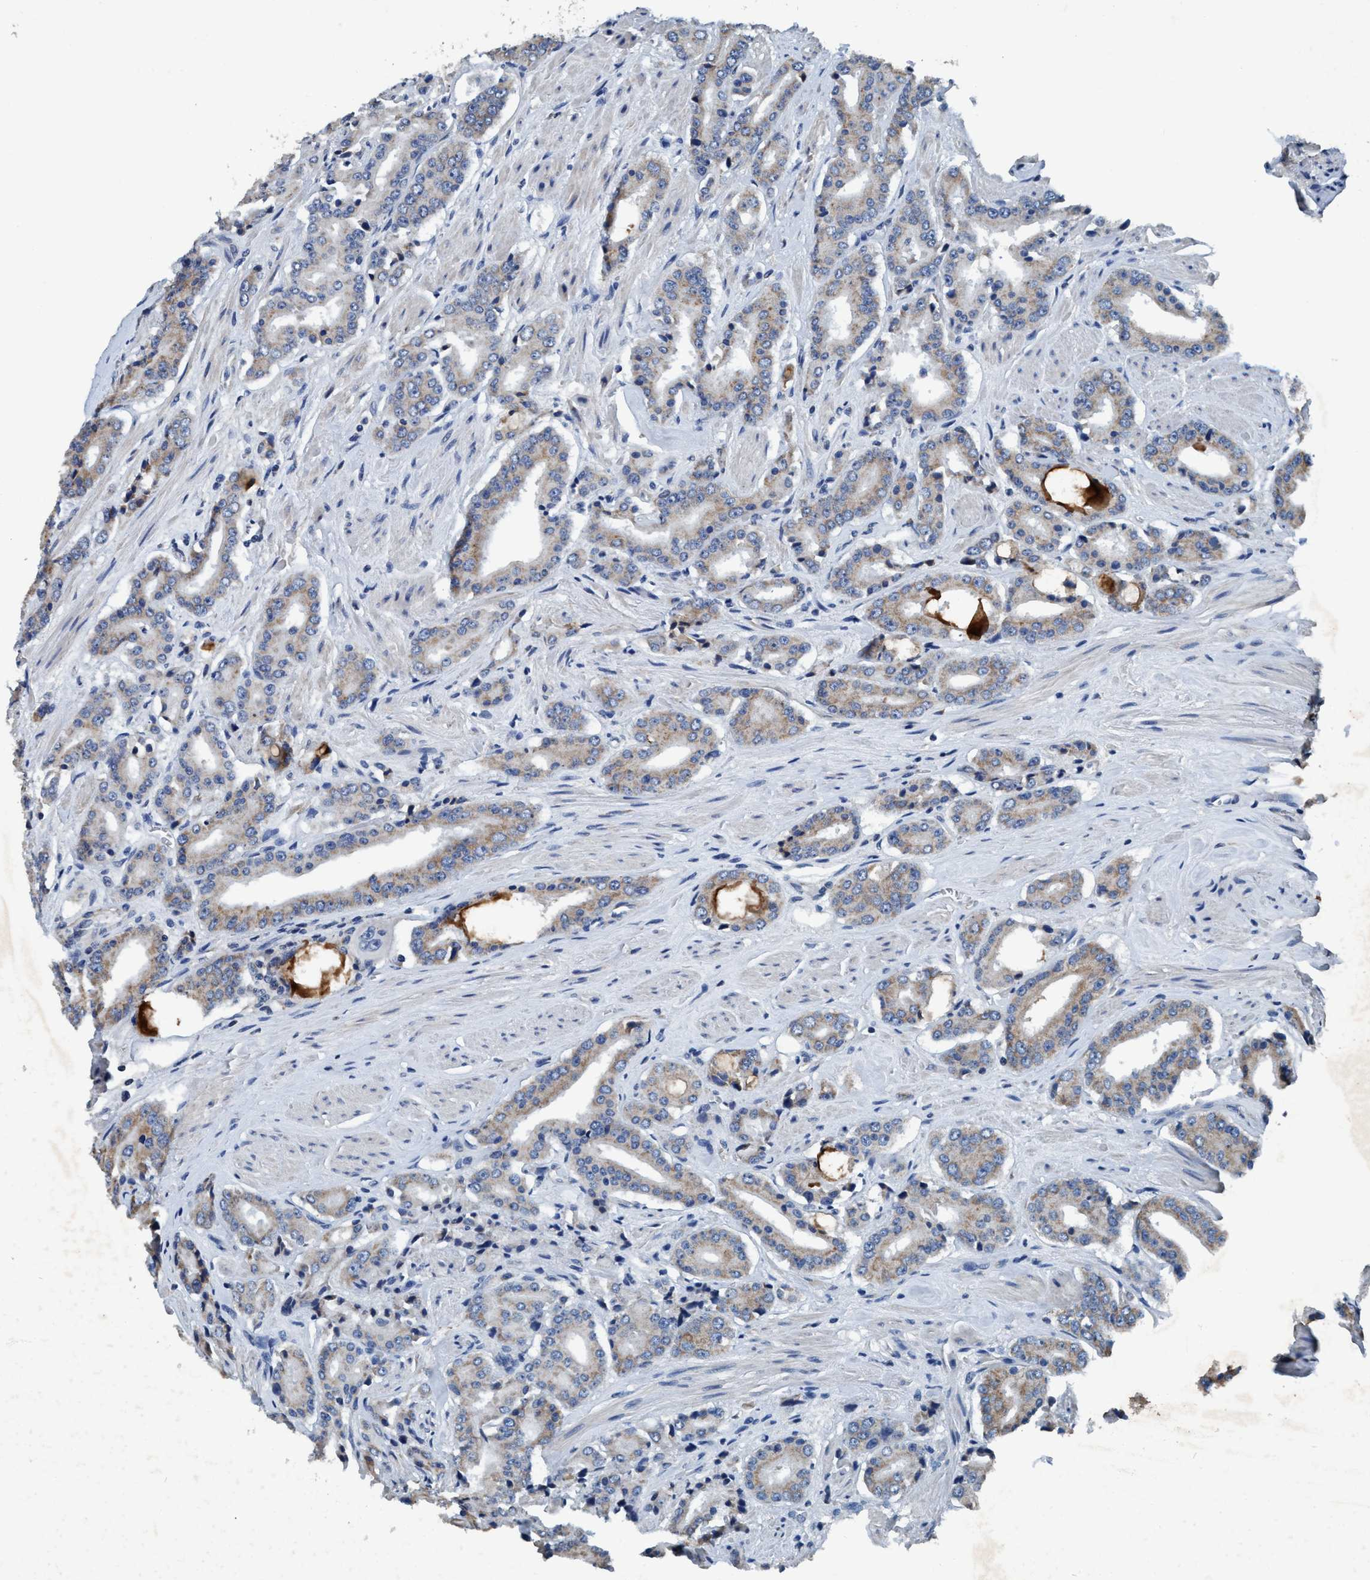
{"staining": {"intensity": "moderate", "quantity": "25%-75%", "location": "cytoplasmic/membranous"}, "tissue": "prostate cancer", "cell_type": "Tumor cells", "image_type": "cancer", "snomed": [{"axis": "morphology", "description": "Adenocarcinoma, High grade"}, {"axis": "topography", "description": "Prostate"}], "caption": "Immunohistochemistry micrograph of high-grade adenocarcinoma (prostate) stained for a protein (brown), which reveals medium levels of moderate cytoplasmic/membranous staining in about 25%-75% of tumor cells.", "gene": "ANKFN1", "patient": {"sex": "male", "age": 71}}